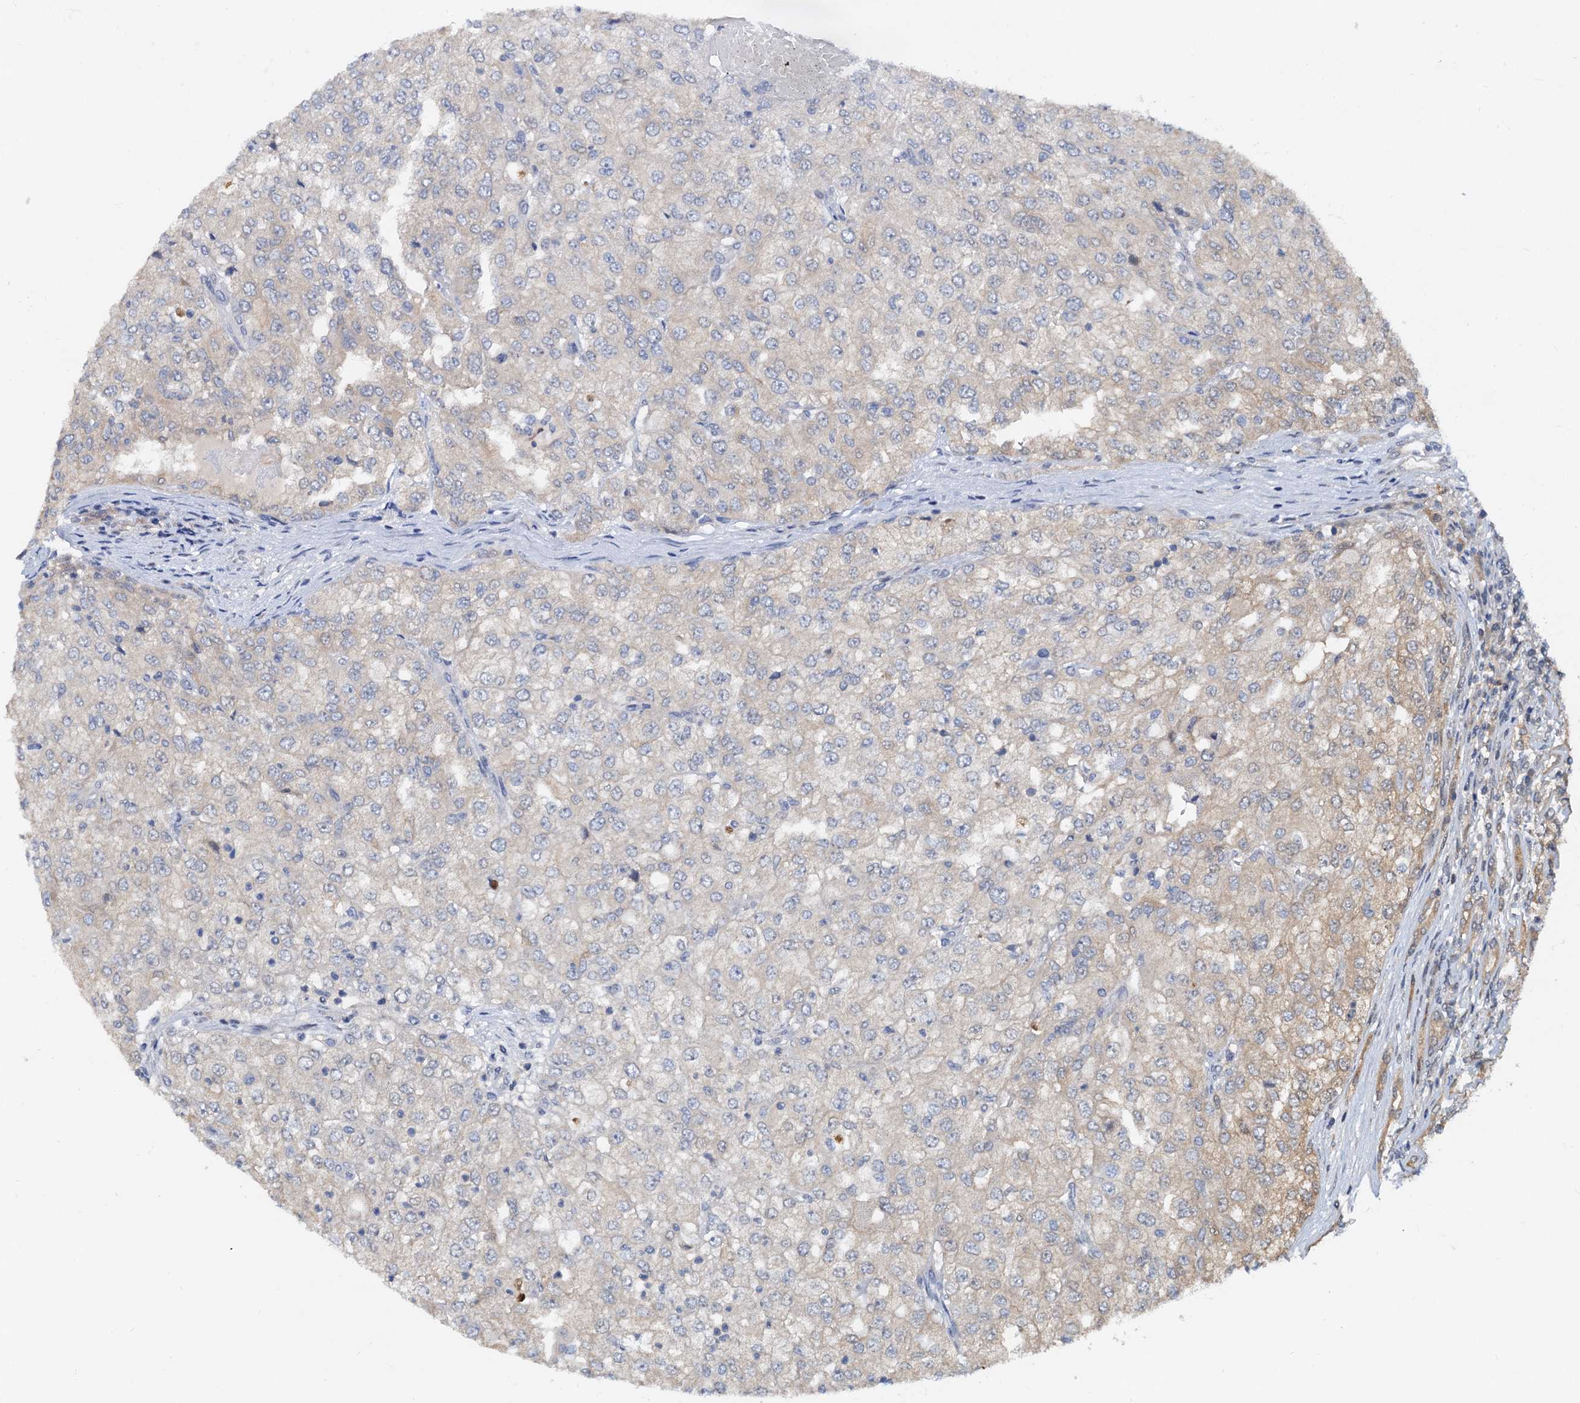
{"staining": {"intensity": "weak", "quantity": "25%-75%", "location": "cytoplasmic/membranous"}, "tissue": "renal cancer", "cell_type": "Tumor cells", "image_type": "cancer", "snomed": [{"axis": "morphology", "description": "Adenocarcinoma, NOS"}, {"axis": "topography", "description": "Kidney"}], "caption": "This micrograph demonstrates adenocarcinoma (renal) stained with IHC to label a protein in brown. The cytoplasmic/membranous of tumor cells show weak positivity for the protein. Nuclei are counter-stained blue.", "gene": "PTGES3", "patient": {"sex": "female", "age": 54}}